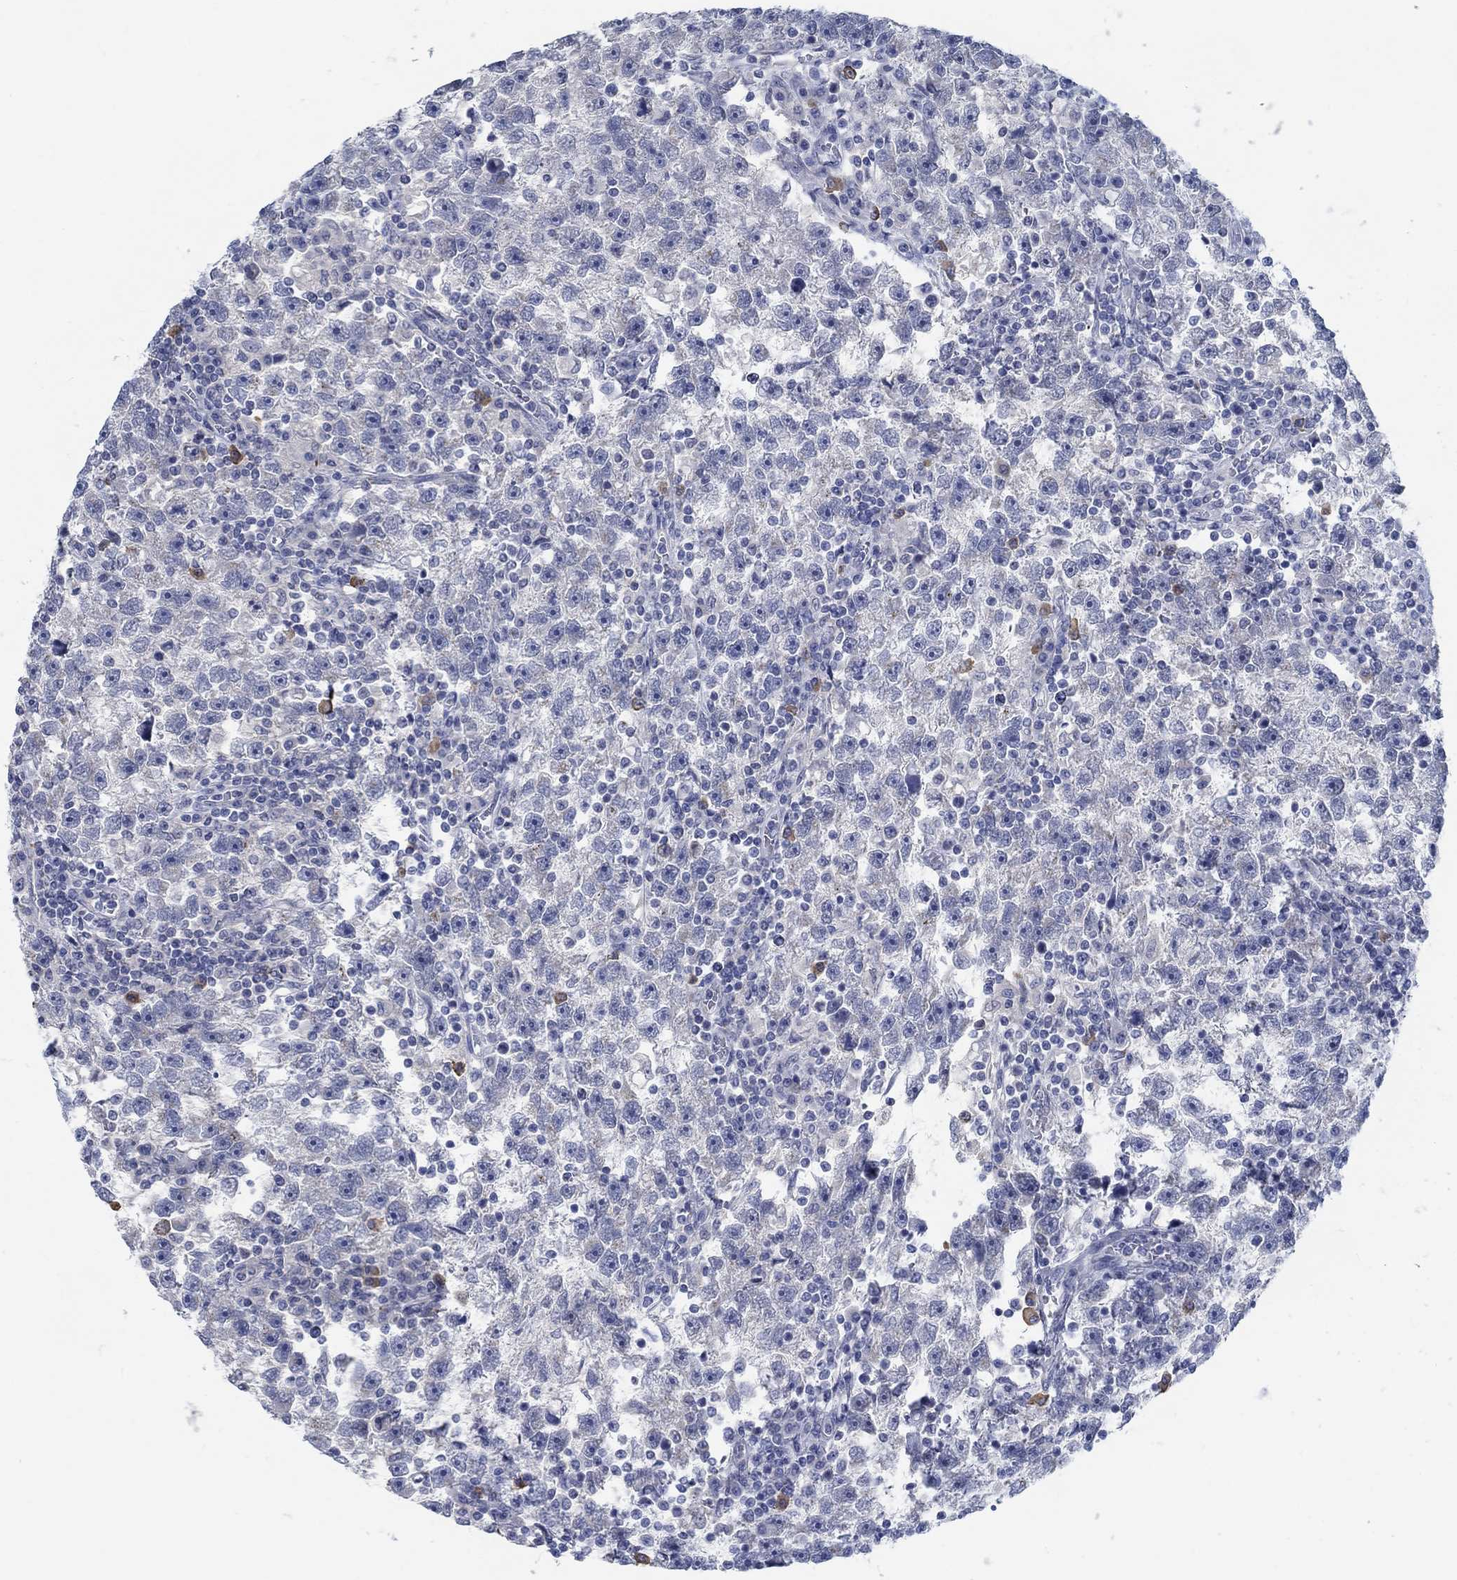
{"staining": {"intensity": "moderate", "quantity": "<25%", "location": "cytoplasmic/membranous"}, "tissue": "testis cancer", "cell_type": "Tumor cells", "image_type": "cancer", "snomed": [{"axis": "morphology", "description": "Seminoma, NOS"}, {"axis": "topography", "description": "Testis"}], "caption": "Testis cancer stained for a protein (brown) demonstrates moderate cytoplasmic/membranous positive expression in approximately <25% of tumor cells.", "gene": "TEKT4", "patient": {"sex": "male", "age": 47}}